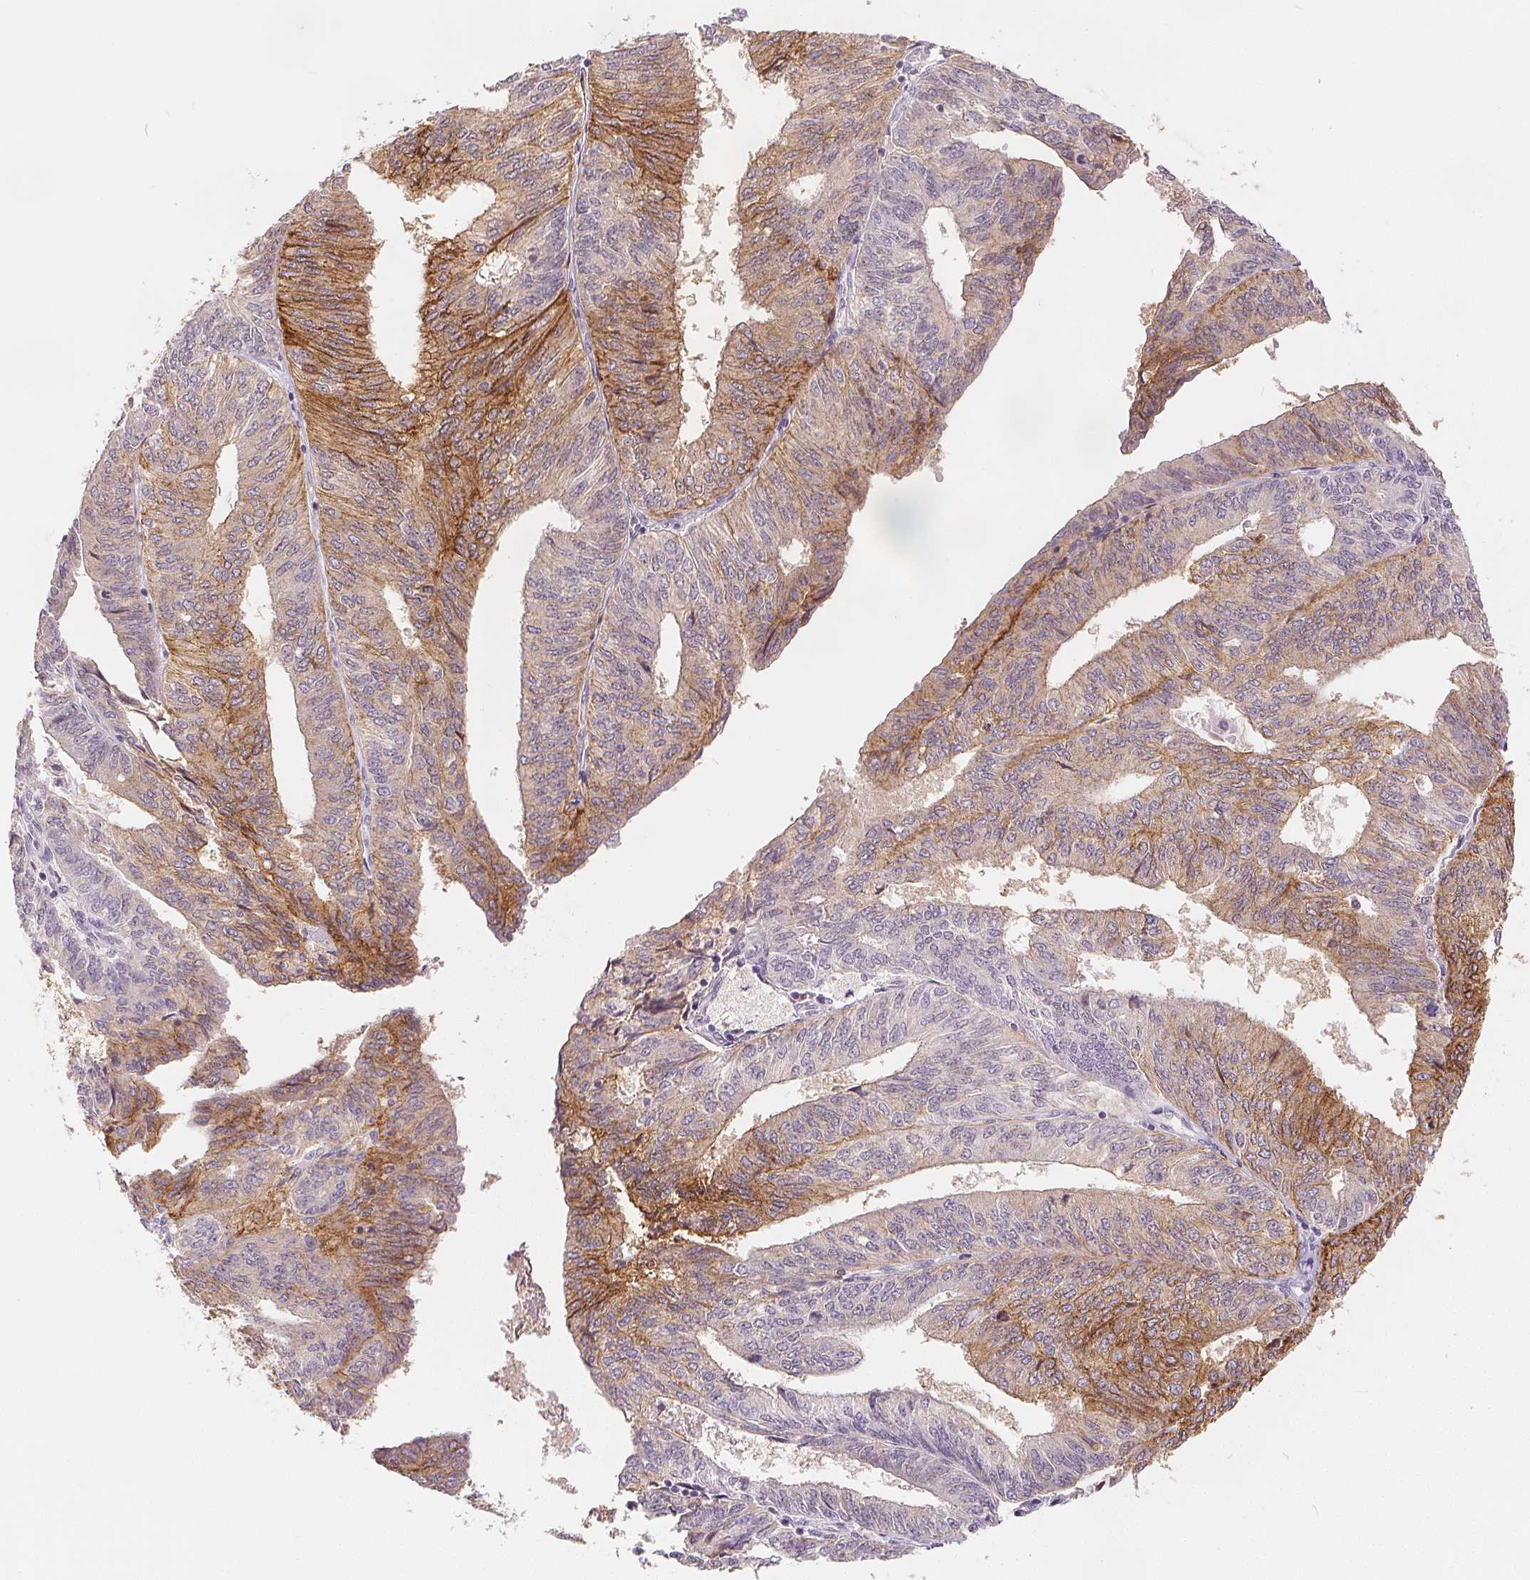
{"staining": {"intensity": "moderate", "quantity": "25%-75%", "location": "cytoplasmic/membranous"}, "tissue": "endometrial cancer", "cell_type": "Tumor cells", "image_type": "cancer", "snomed": [{"axis": "morphology", "description": "Adenocarcinoma, NOS"}, {"axis": "topography", "description": "Endometrium"}], "caption": "Human endometrial cancer stained for a protein (brown) displays moderate cytoplasmic/membranous positive positivity in approximately 25%-75% of tumor cells.", "gene": "CA12", "patient": {"sex": "female", "age": 58}}